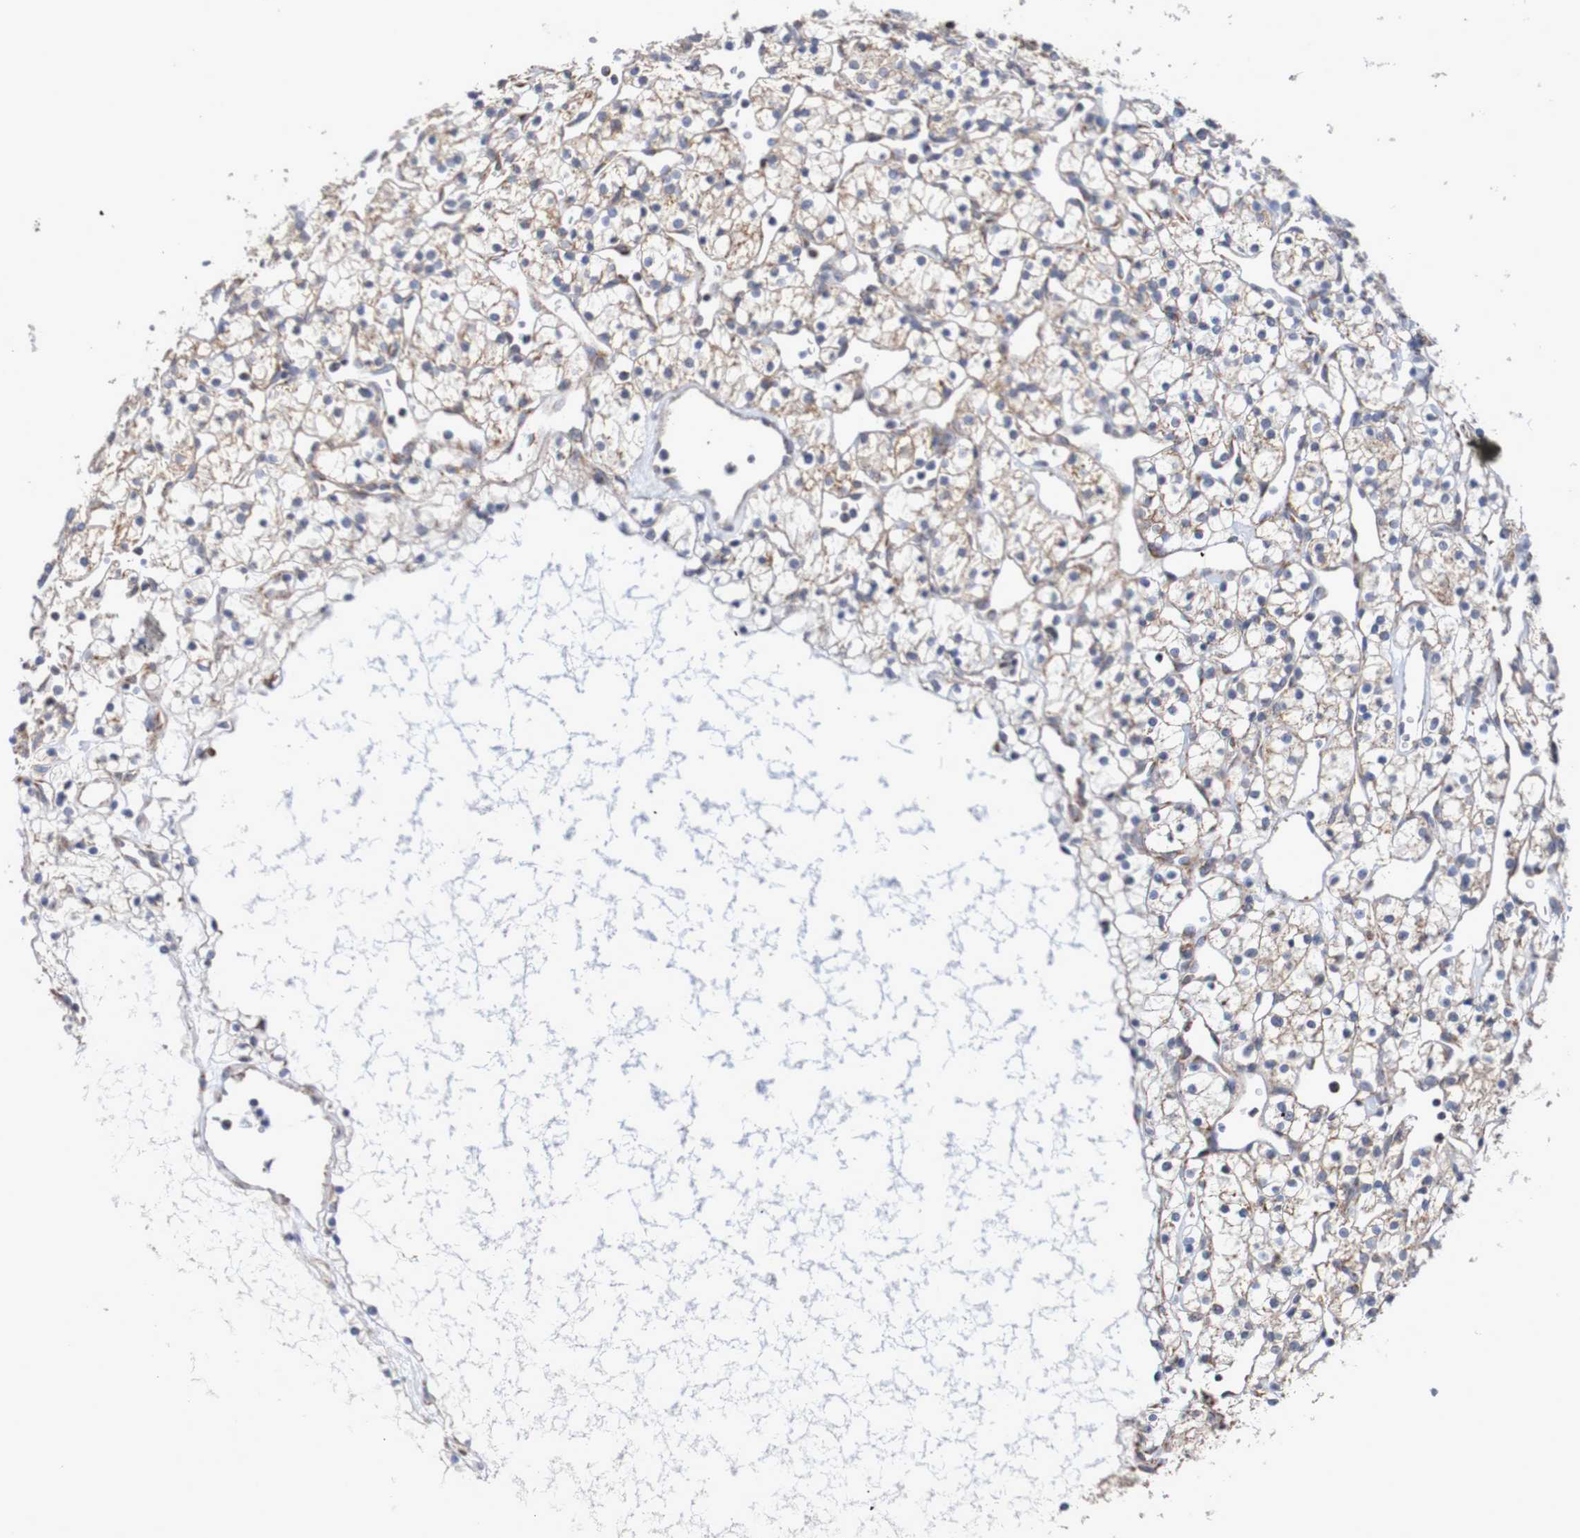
{"staining": {"intensity": "weak", "quantity": ">75%", "location": "cytoplasmic/membranous"}, "tissue": "renal cancer", "cell_type": "Tumor cells", "image_type": "cancer", "snomed": [{"axis": "morphology", "description": "Adenocarcinoma, NOS"}, {"axis": "topography", "description": "Kidney"}], "caption": "This is a histology image of immunohistochemistry staining of renal cancer, which shows weak expression in the cytoplasmic/membranous of tumor cells.", "gene": "DVL1", "patient": {"sex": "female", "age": 60}}